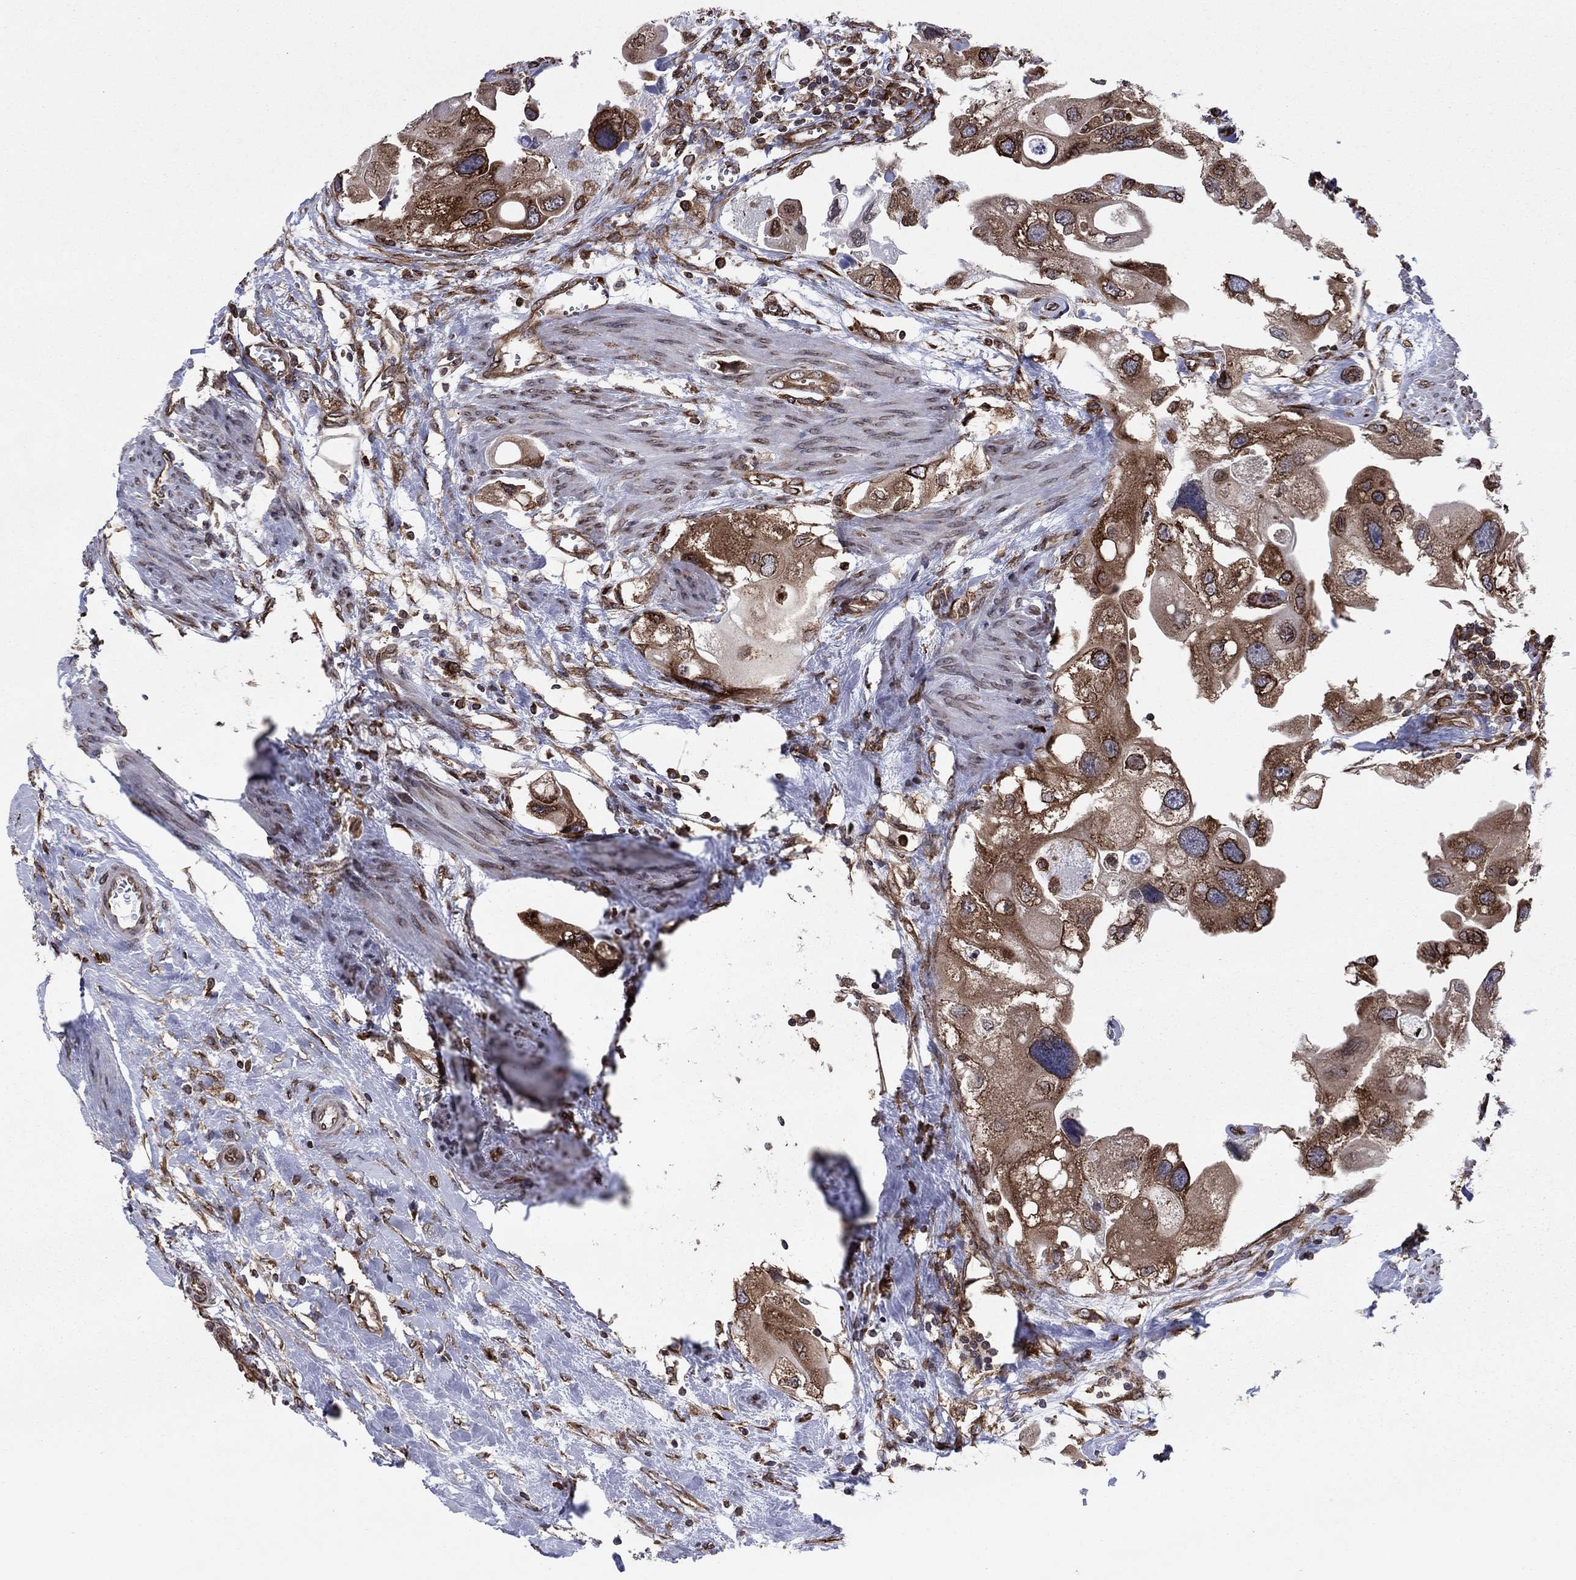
{"staining": {"intensity": "moderate", "quantity": ">75%", "location": "cytoplasmic/membranous"}, "tissue": "urothelial cancer", "cell_type": "Tumor cells", "image_type": "cancer", "snomed": [{"axis": "morphology", "description": "Urothelial carcinoma, High grade"}, {"axis": "topography", "description": "Urinary bladder"}], "caption": "Immunohistochemistry photomicrograph of neoplastic tissue: urothelial cancer stained using immunohistochemistry reveals medium levels of moderate protein expression localized specifically in the cytoplasmic/membranous of tumor cells, appearing as a cytoplasmic/membranous brown color.", "gene": "YBX1", "patient": {"sex": "male", "age": 59}}